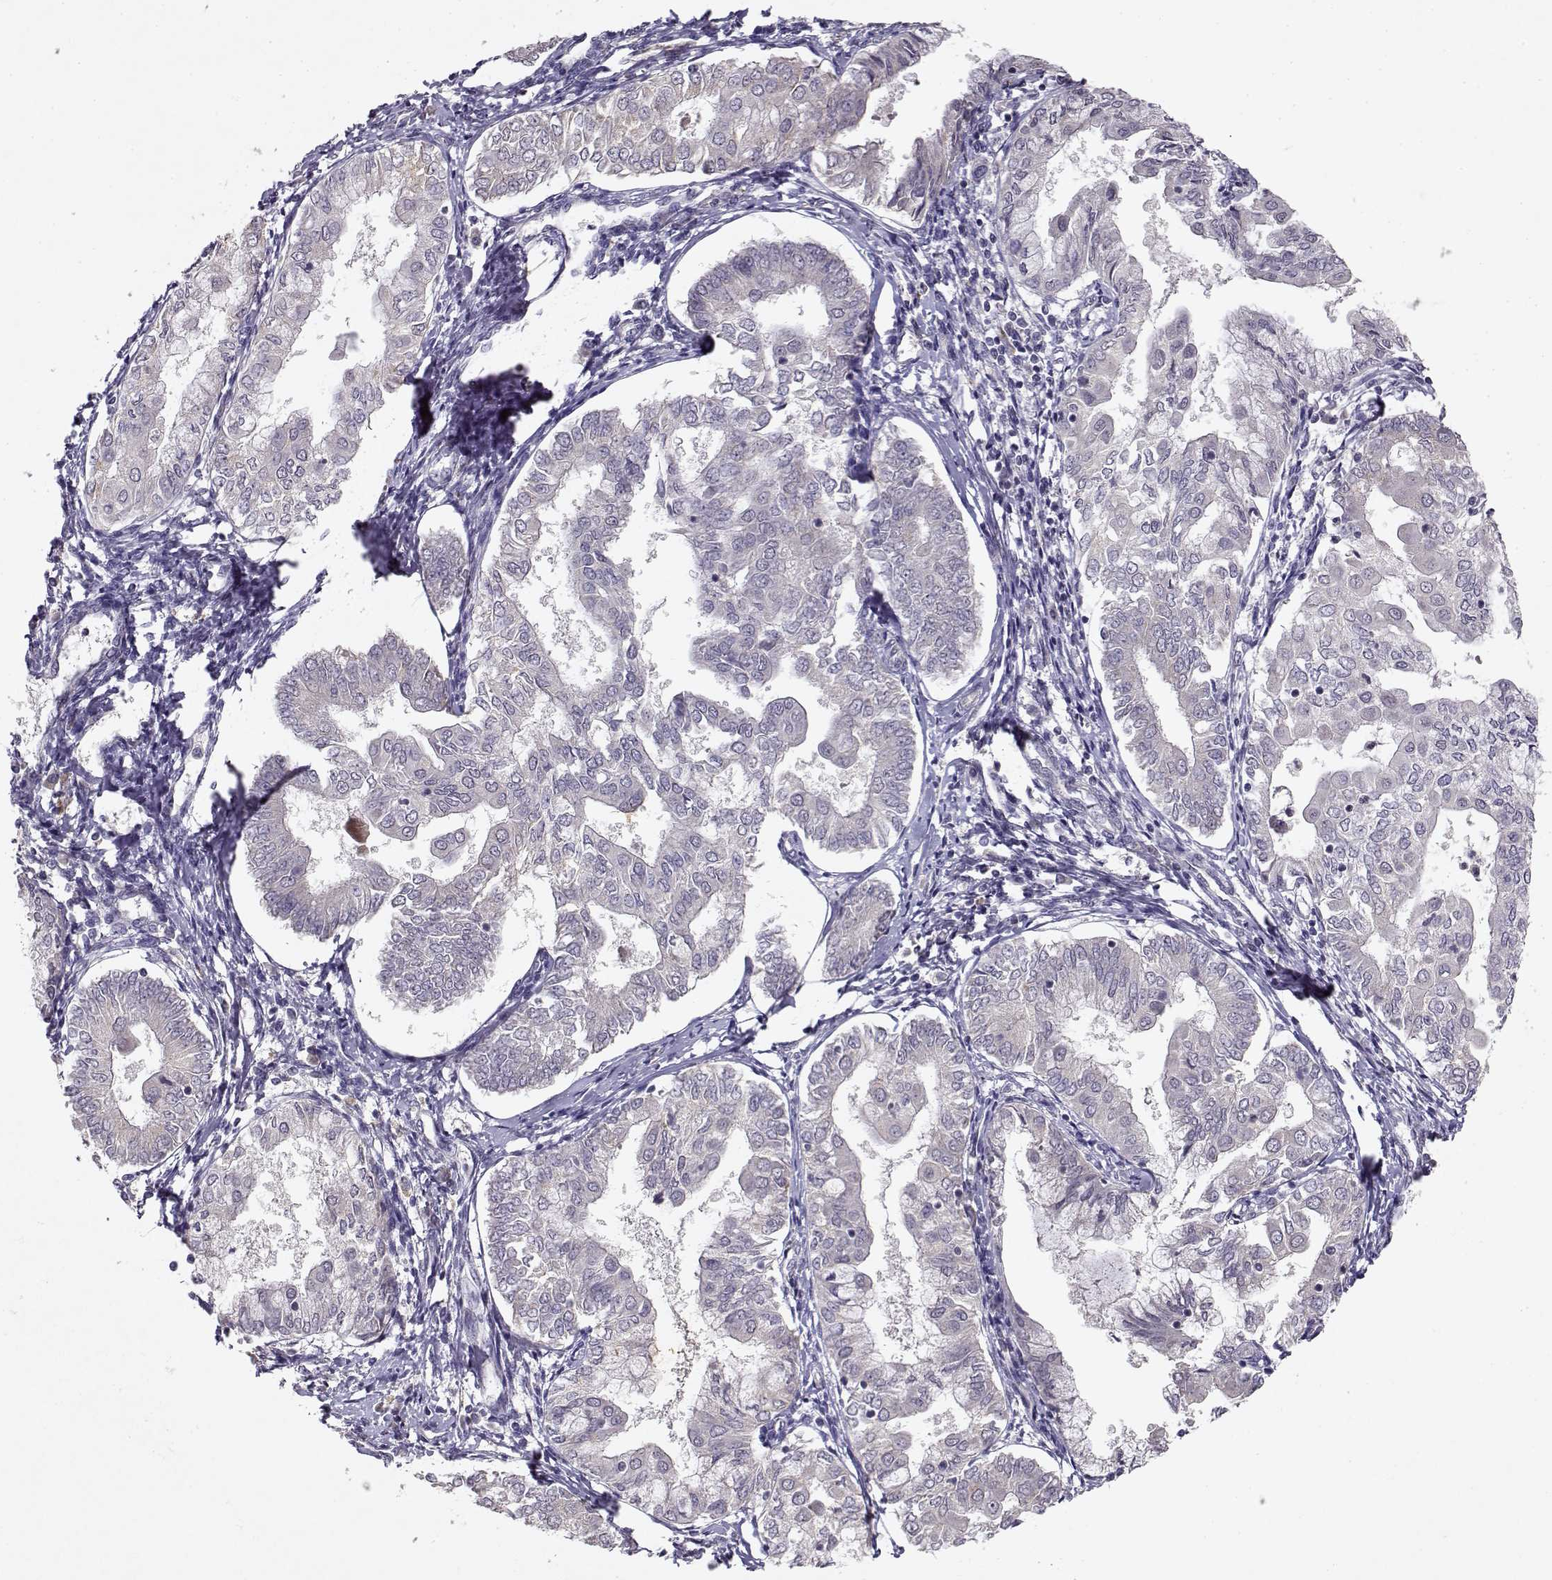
{"staining": {"intensity": "negative", "quantity": "none", "location": "none"}, "tissue": "endometrial cancer", "cell_type": "Tumor cells", "image_type": "cancer", "snomed": [{"axis": "morphology", "description": "Adenocarcinoma, NOS"}, {"axis": "topography", "description": "Endometrium"}], "caption": "Endometrial adenocarcinoma stained for a protein using immunohistochemistry (IHC) demonstrates no positivity tumor cells.", "gene": "BMX", "patient": {"sex": "female", "age": 68}}